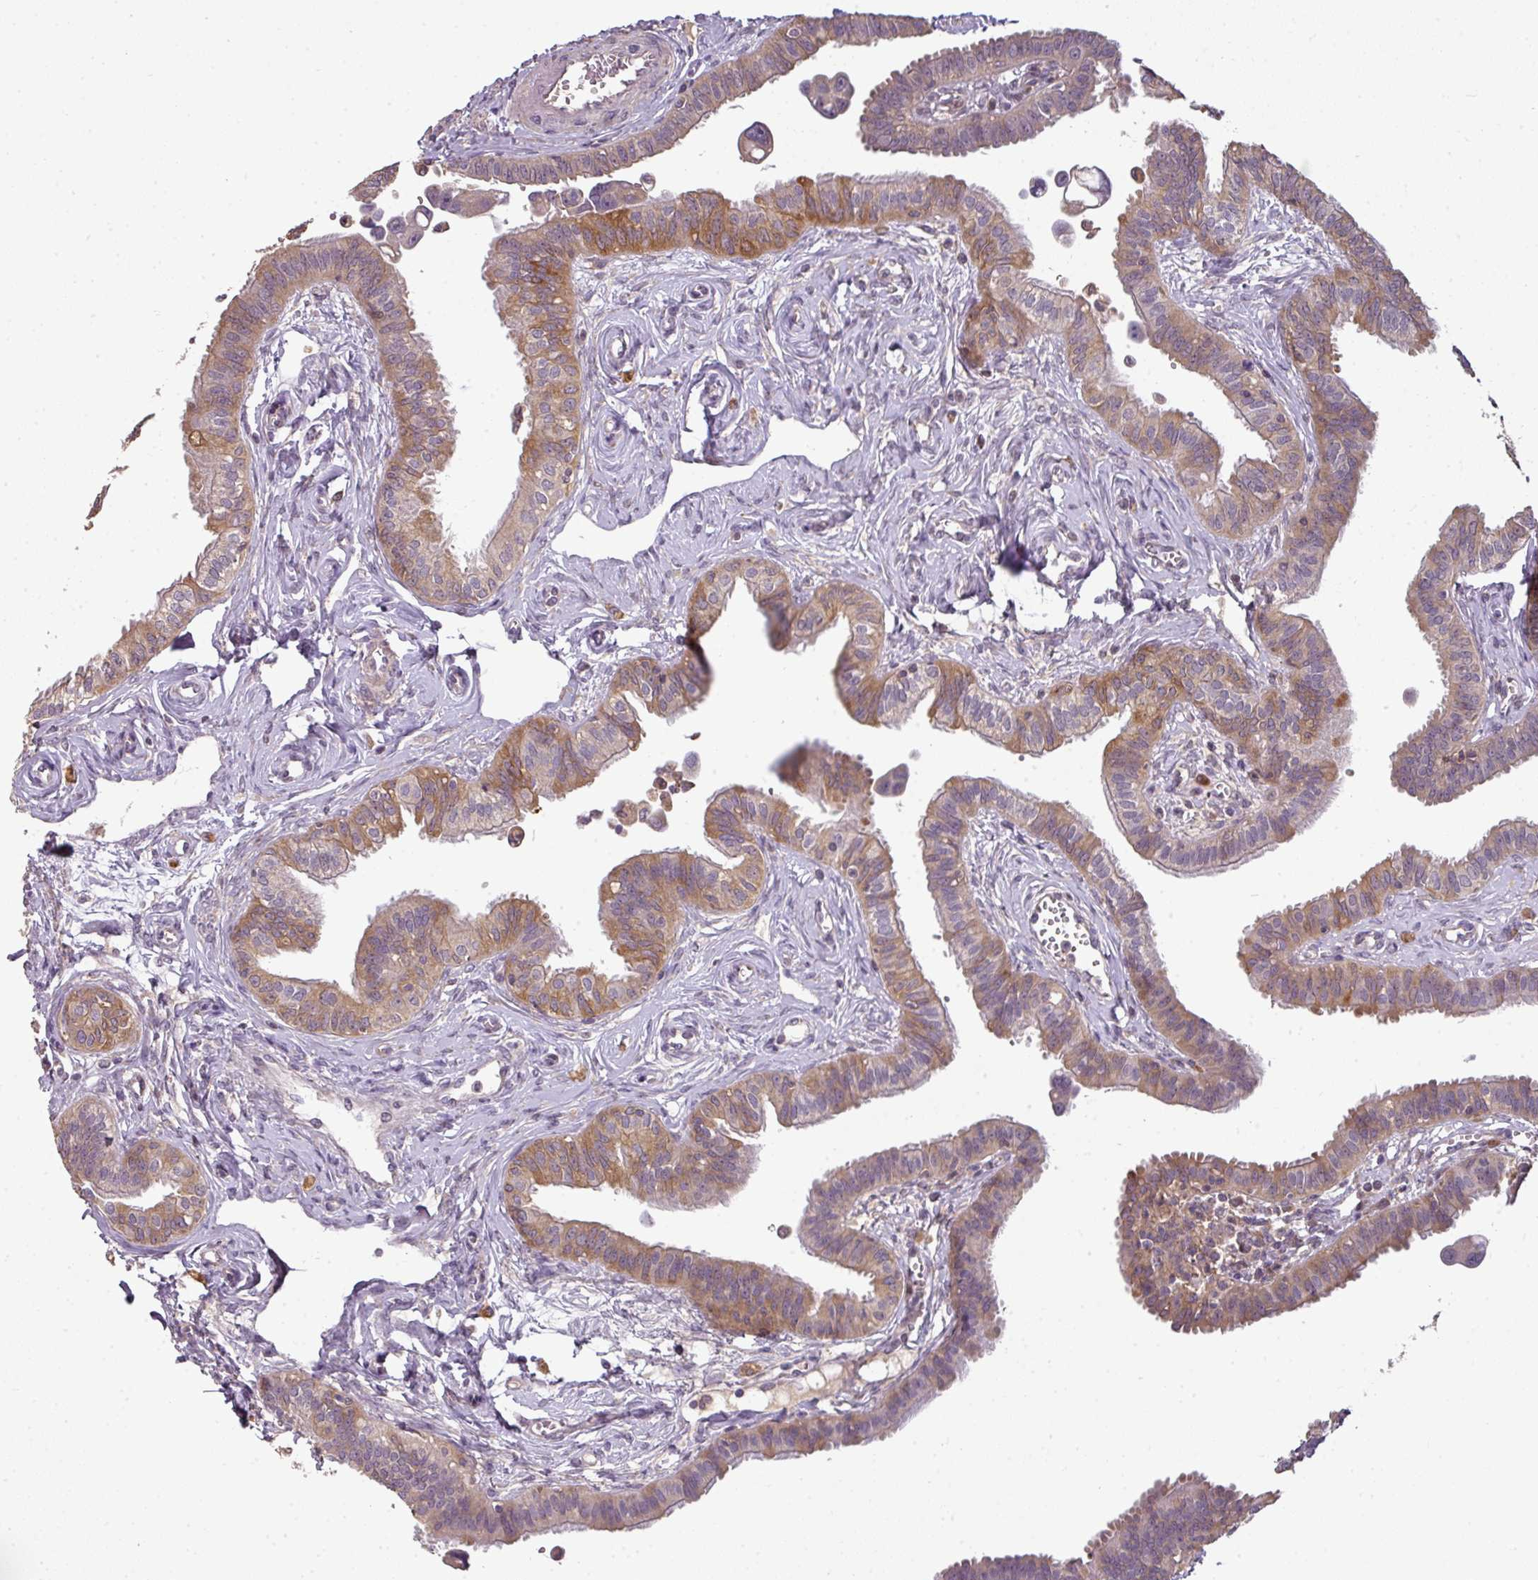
{"staining": {"intensity": "moderate", "quantity": "25%-75%", "location": "cytoplasmic/membranous"}, "tissue": "fallopian tube", "cell_type": "Glandular cells", "image_type": "normal", "snomed": [{"axis": "morphology", "description": "Normal tissue, NOS"}, {"axis": "morphology", "description": "Carcinoma, NOS"}, {"axis": "topography", "description": "Fallopian tube"}, {"axis": "topography", "description": "Ovary"}], "caption": "IHC staining of unremarkable fallopian tube, which shows medium levels of moderate cytoplasmic/membranous expression in approximately 25%-75% of glandular cells indicating moderate cytoplasmic/membranous protein staining. The staining was performed using DAB (3,3'-diaminobenzidine) (brown) for protein detection and nuclei were counterstained in hematoxylin (blue).", "gene": "SPCS3", "patient": {"sex": "female", "age": 59}}